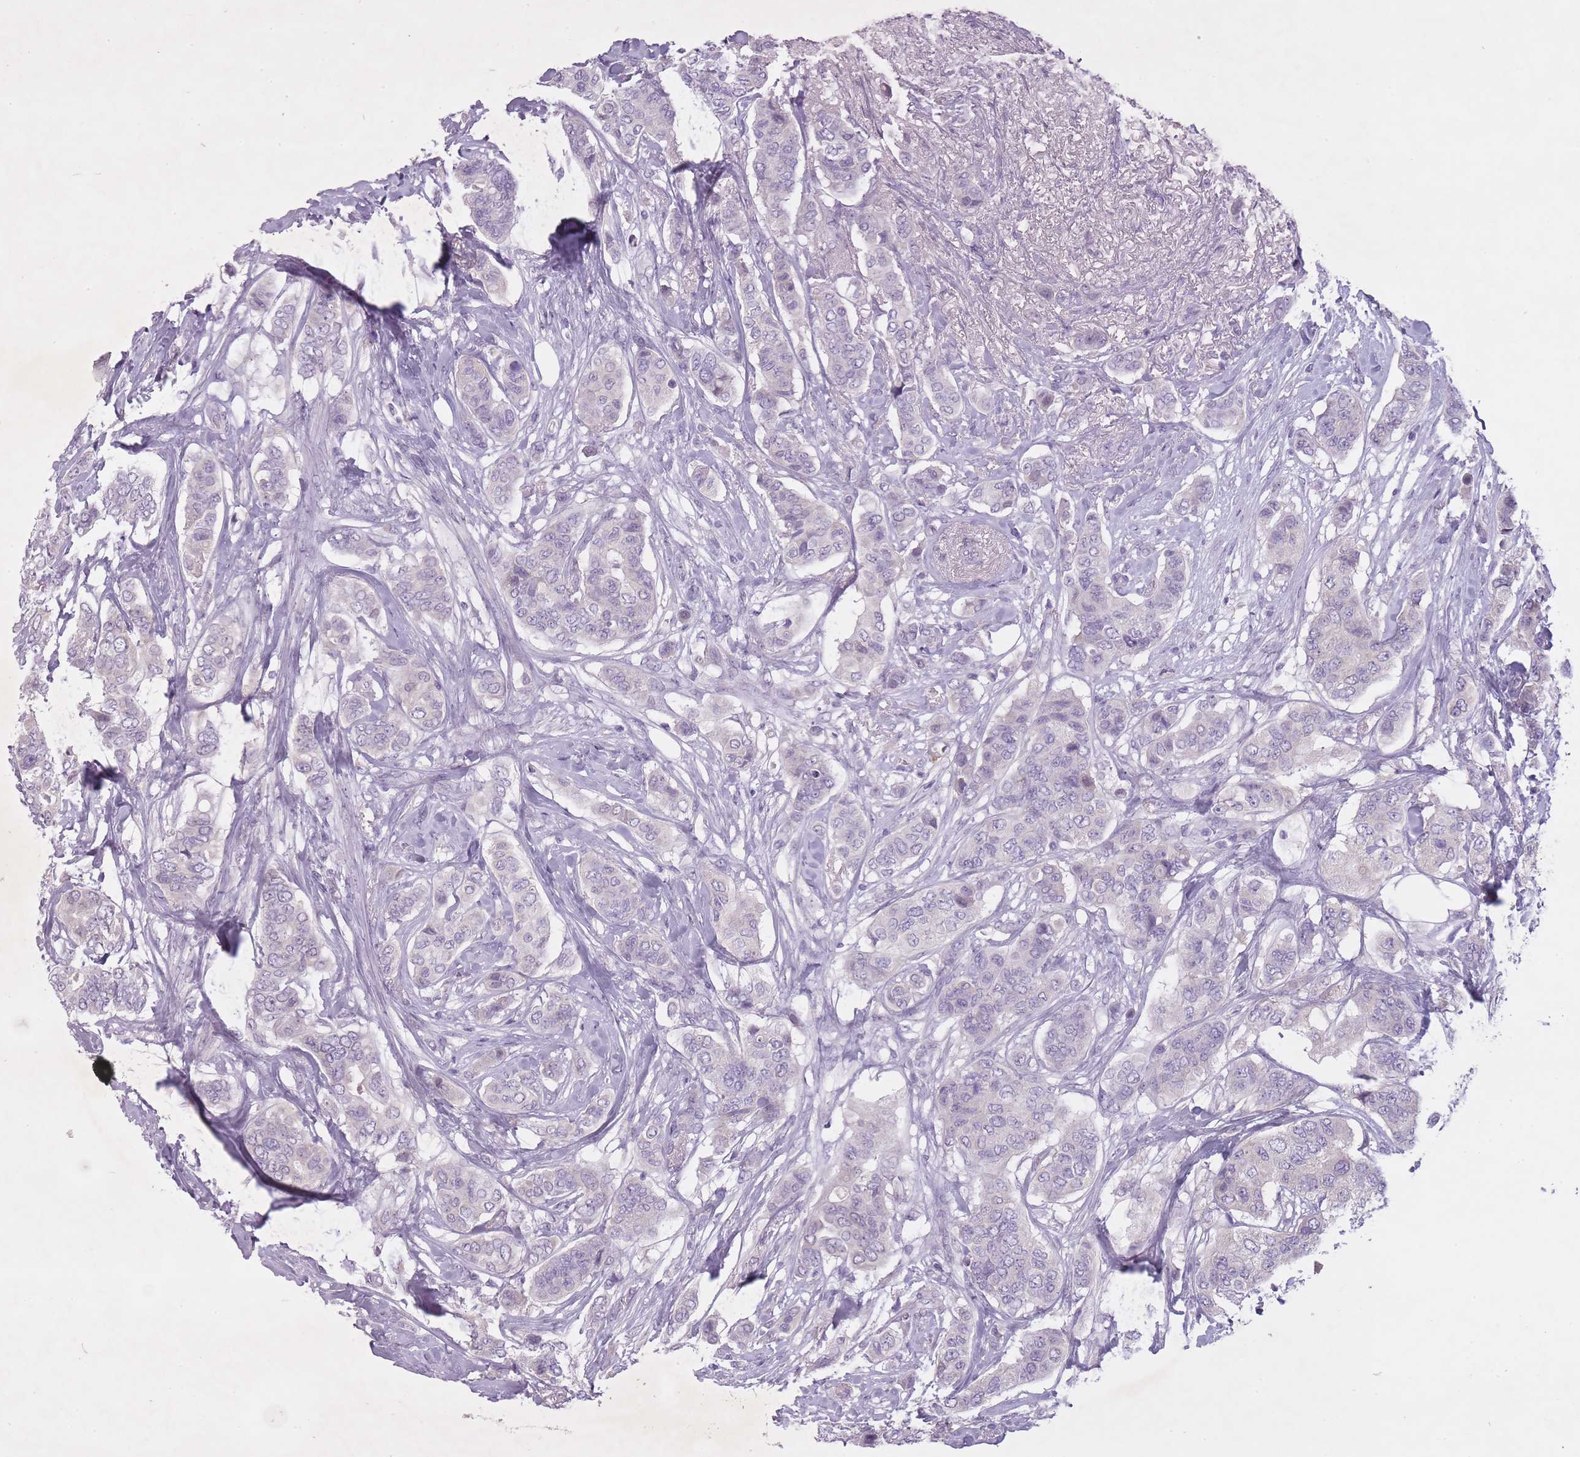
{"staining": {"intensity": "negative", "quantity": "none", "location": "none"}, "tissue": "breast cancer", "cell_type": "Tumor cells", "image_type": "cancer", "snomed": [{"axis": "morphology", "description": "Lobular carcinoma"}, {"axis": "topography", "description": "Breast"}], "caption": "Immunohistochemistry (IHC) image of neoplastic tissue: breast cancer (lobular carcinoma) stained with DAB displays no significant protein staining in tumor cells.", "gene": "FAM43B", "patient": {"sex": "female", "age": 51}}